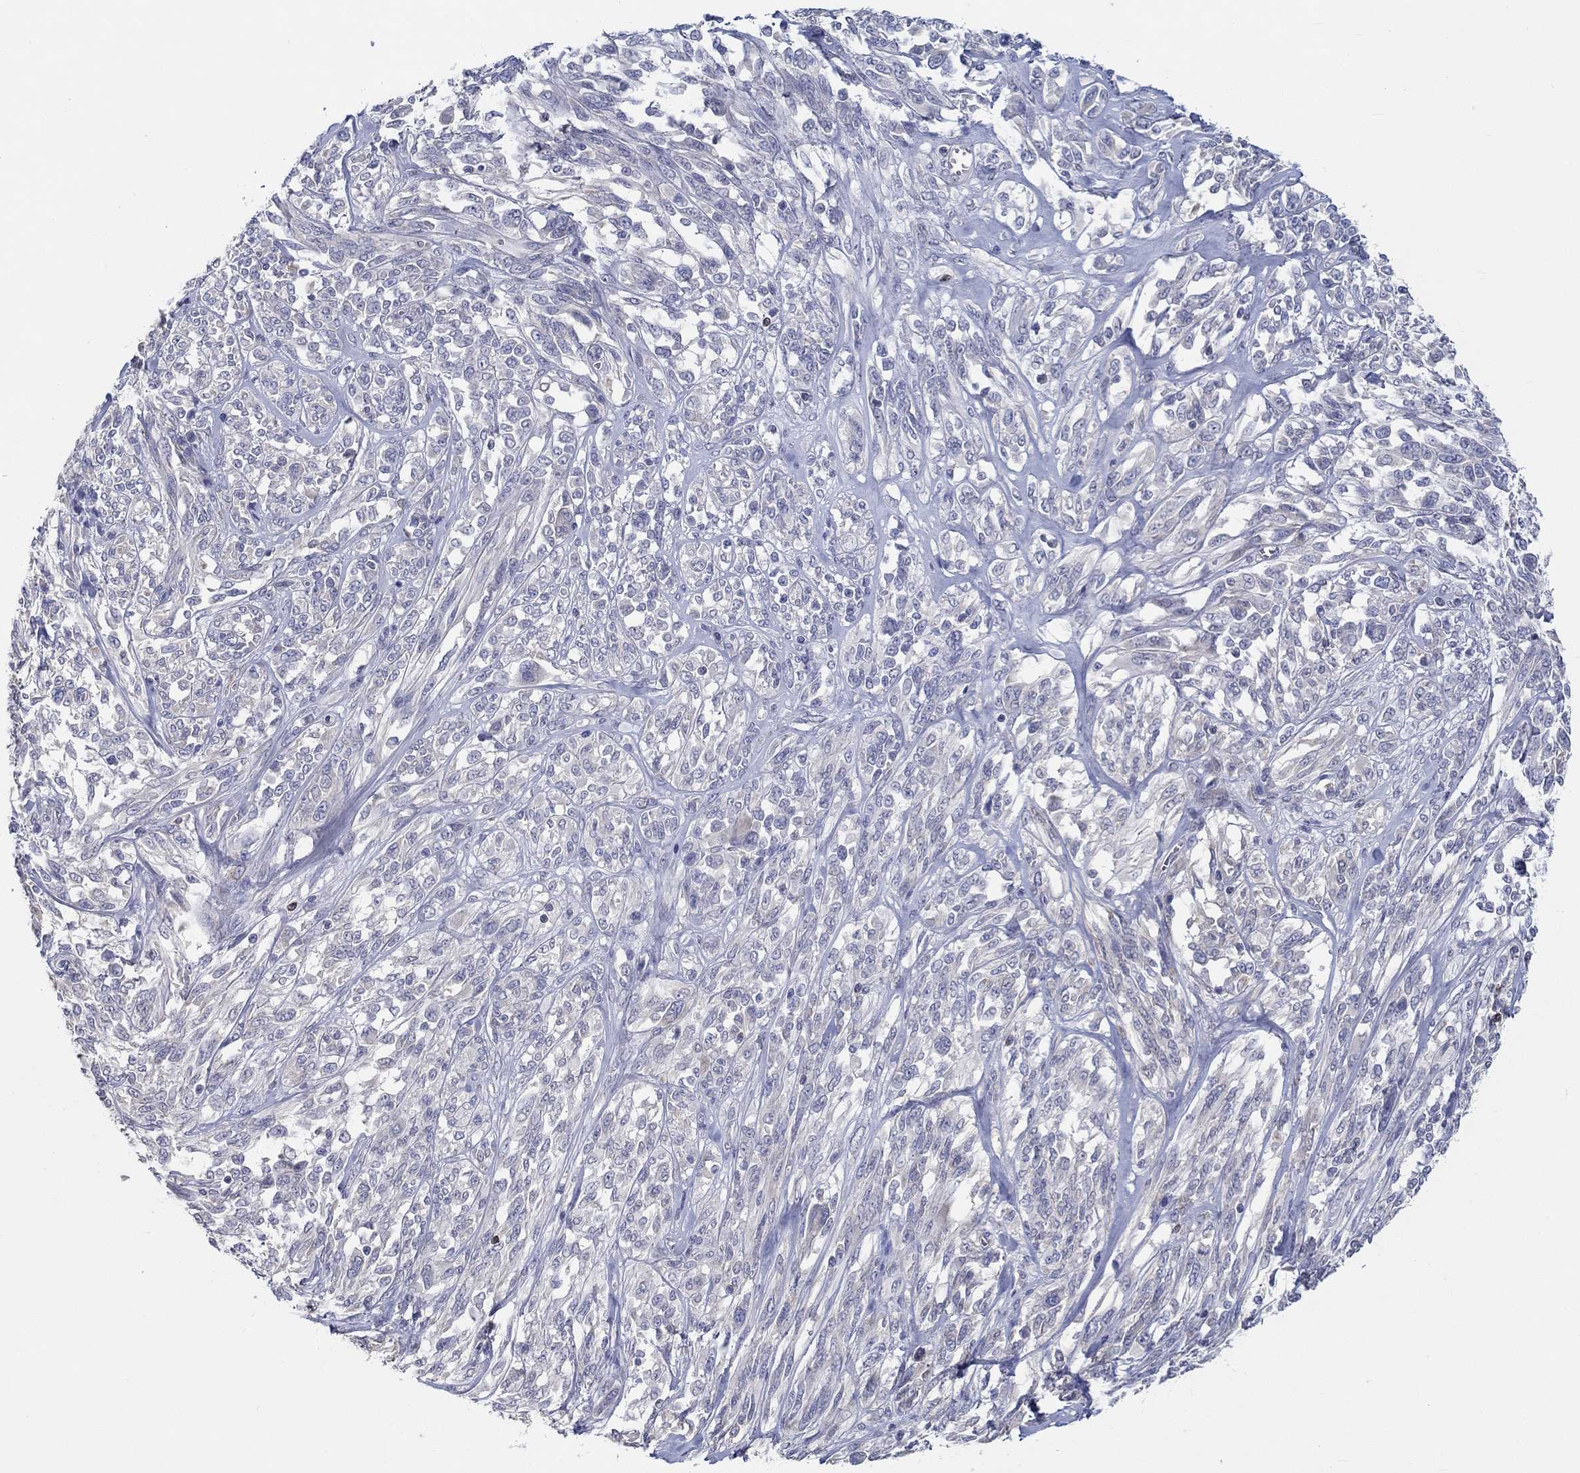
{"staining": {"intensity": "negative", "quantity": "none", "location": "none"}, "tissue": "melanoma", "cell_type": "Tumor cells", "image_type": "cancer", "snomed": [{"axis": "morphology", "description": "Malignant melanoma, NOS"}, {"axis": "topography", "description": "Skin"}], "caption": "Image shows no protein positivity in tumor cells of melanoma tissue. (DAB immunohistochemistry (IHC) with hematoxylin counter stain).", "gene": "ERMP1", "patient": {"sex": "female", "age": 91}}